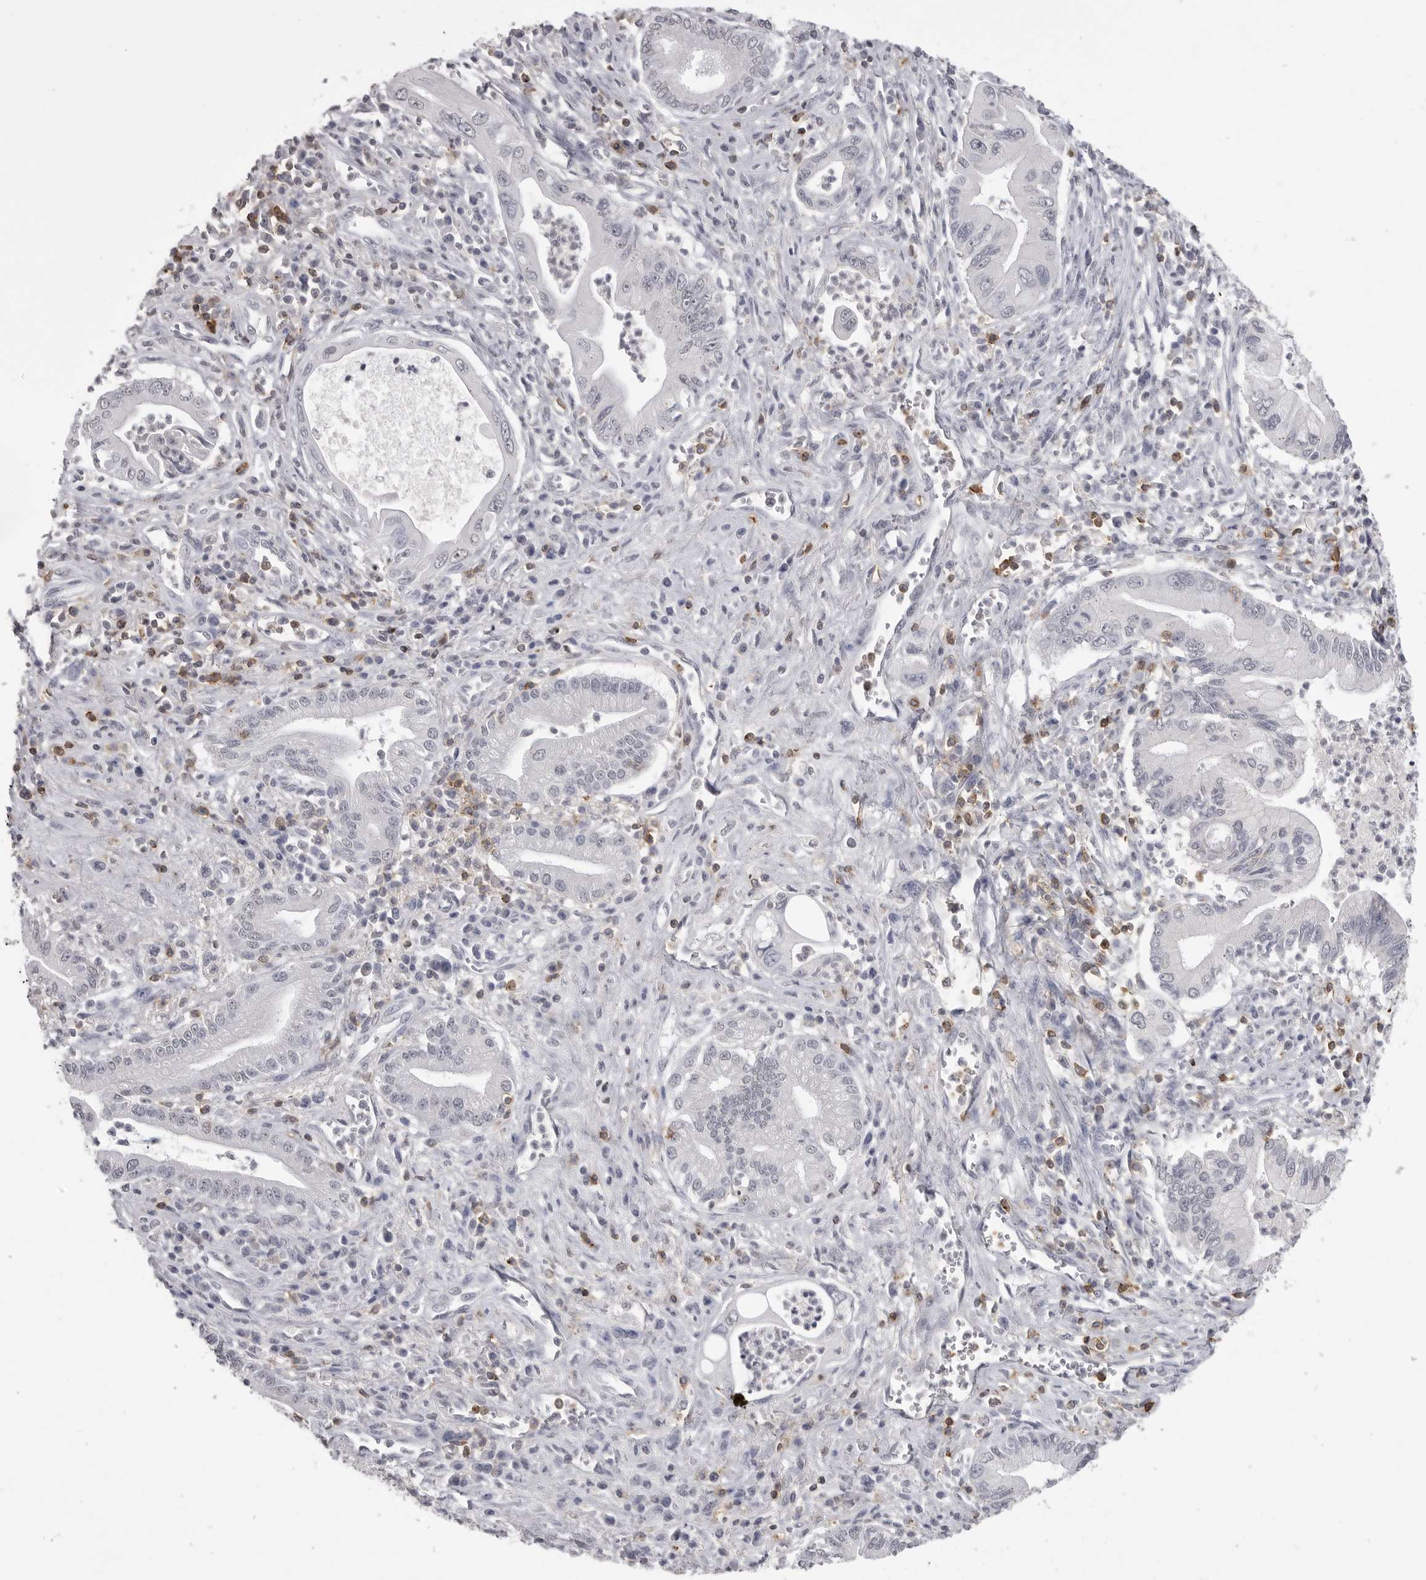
{"staining": {"intensity": "negative", "quantity": "none", "location": "none"}, "tissue": "pancreatic cancer", "cell_type": "Tumor cells", "image_type": "cancer", "snomed": [{"axis": "morphology", "description": "Adenocarcinoma, NOS"}, {"axis": "topography", "description": "Pancreas"}], "caption": "There is no significant staining in tumor cells of pancreatic cancer (adenocarcinoma). (Immunohistochemistry, brightfield microscopy, high magnification).", "gene": "ITGAL", "patient": {"sex": "male", "age": 78}}